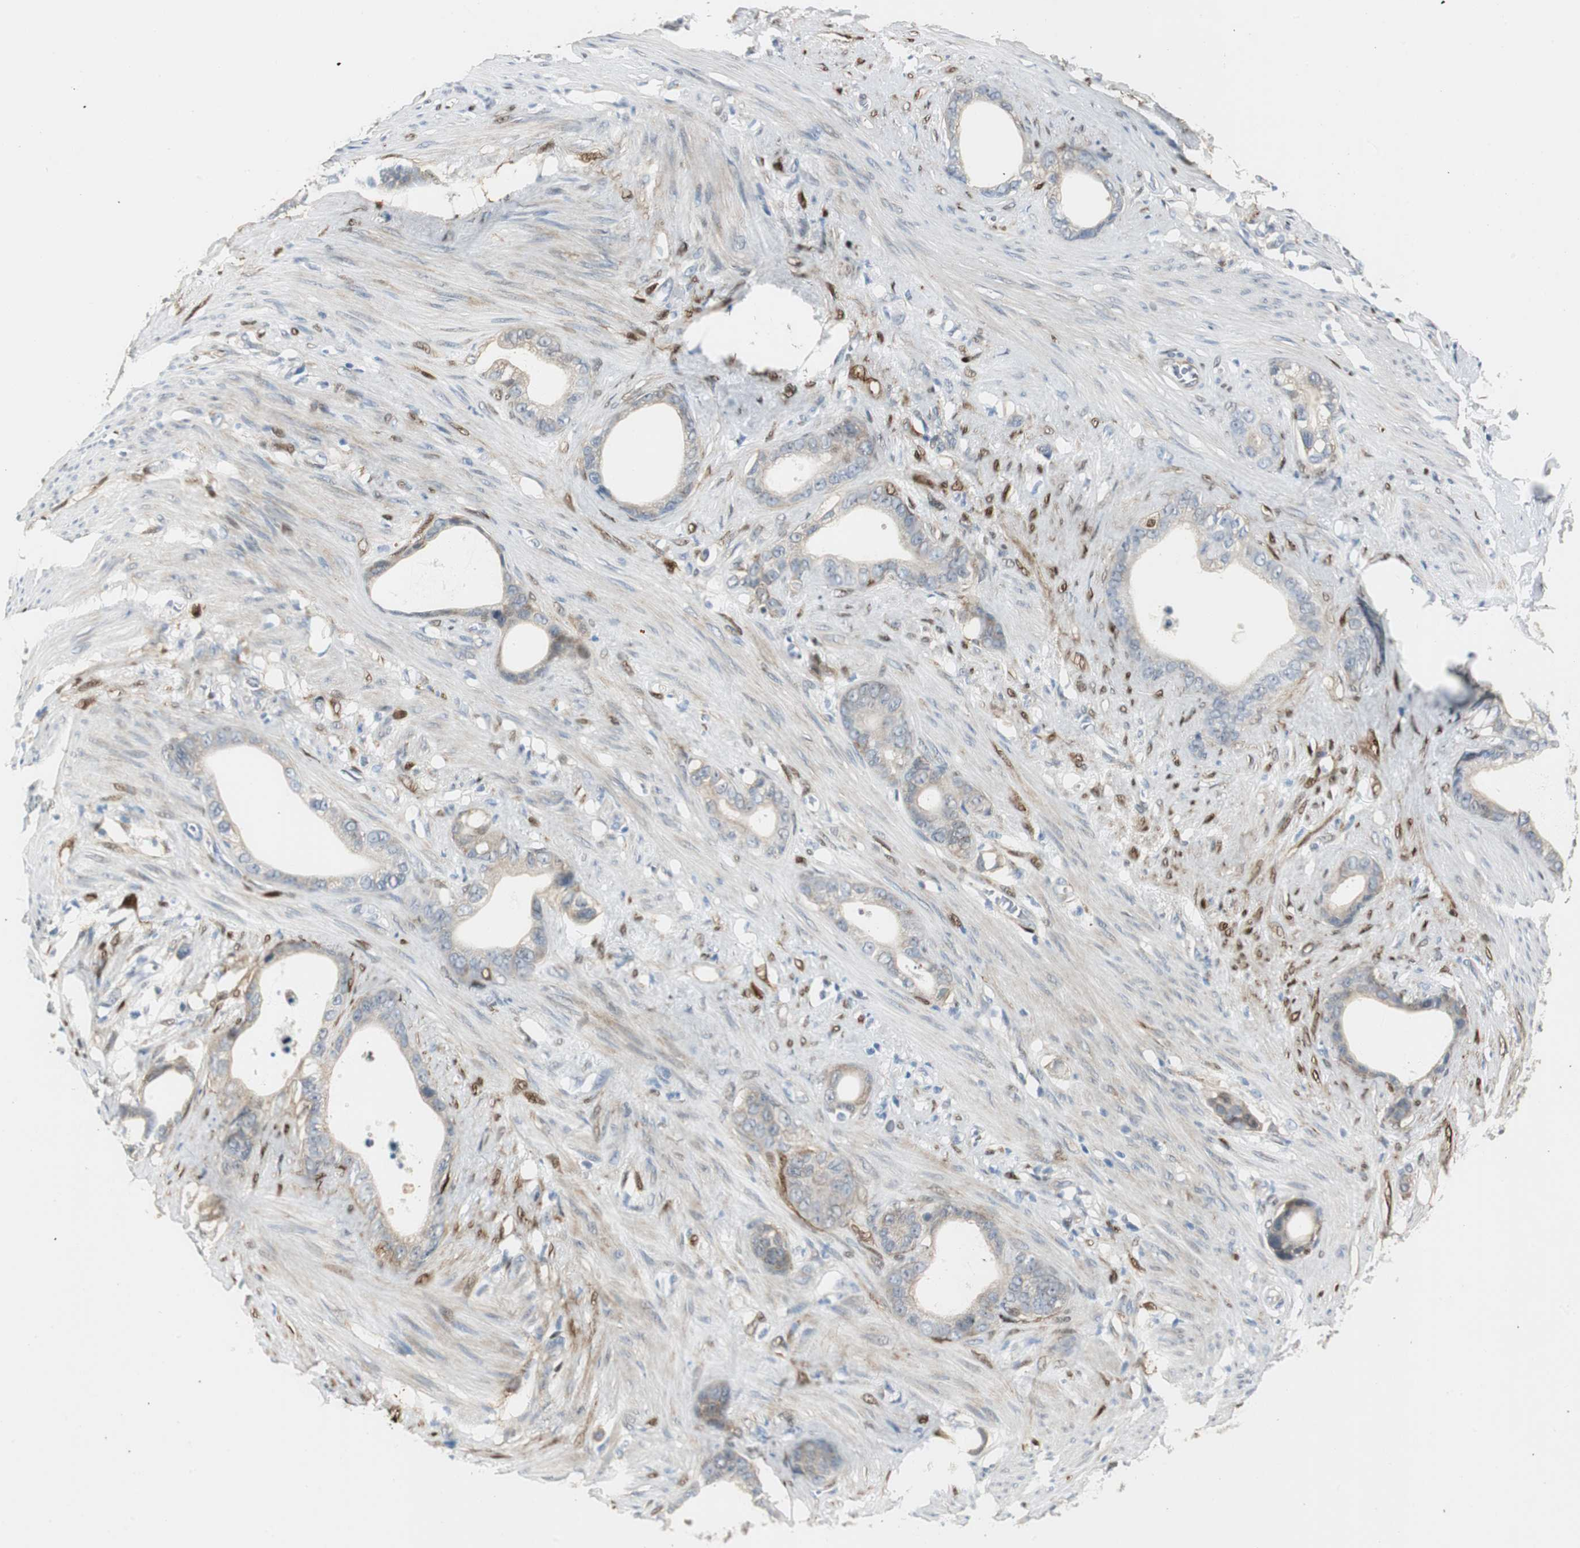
{"staining": {"intensity": "weak", "quantity": "<25%", "location": "cytoplasmic/membranous"}, "tissue": "stomach cancer", "cell_type": "Tumor cells", "image_type": "cancer", "snomed": [{"axis": "morphology", "description": "Adenocarcinoma, NOS"}, {"axis": "topography", "description": "Stomach"}], "caption": "The photomicrograph demonstrates no significant expression in tumor cells of stomach cancer.", "gene": "FHL2", "patient": {"sex": "female", "age": 75}}